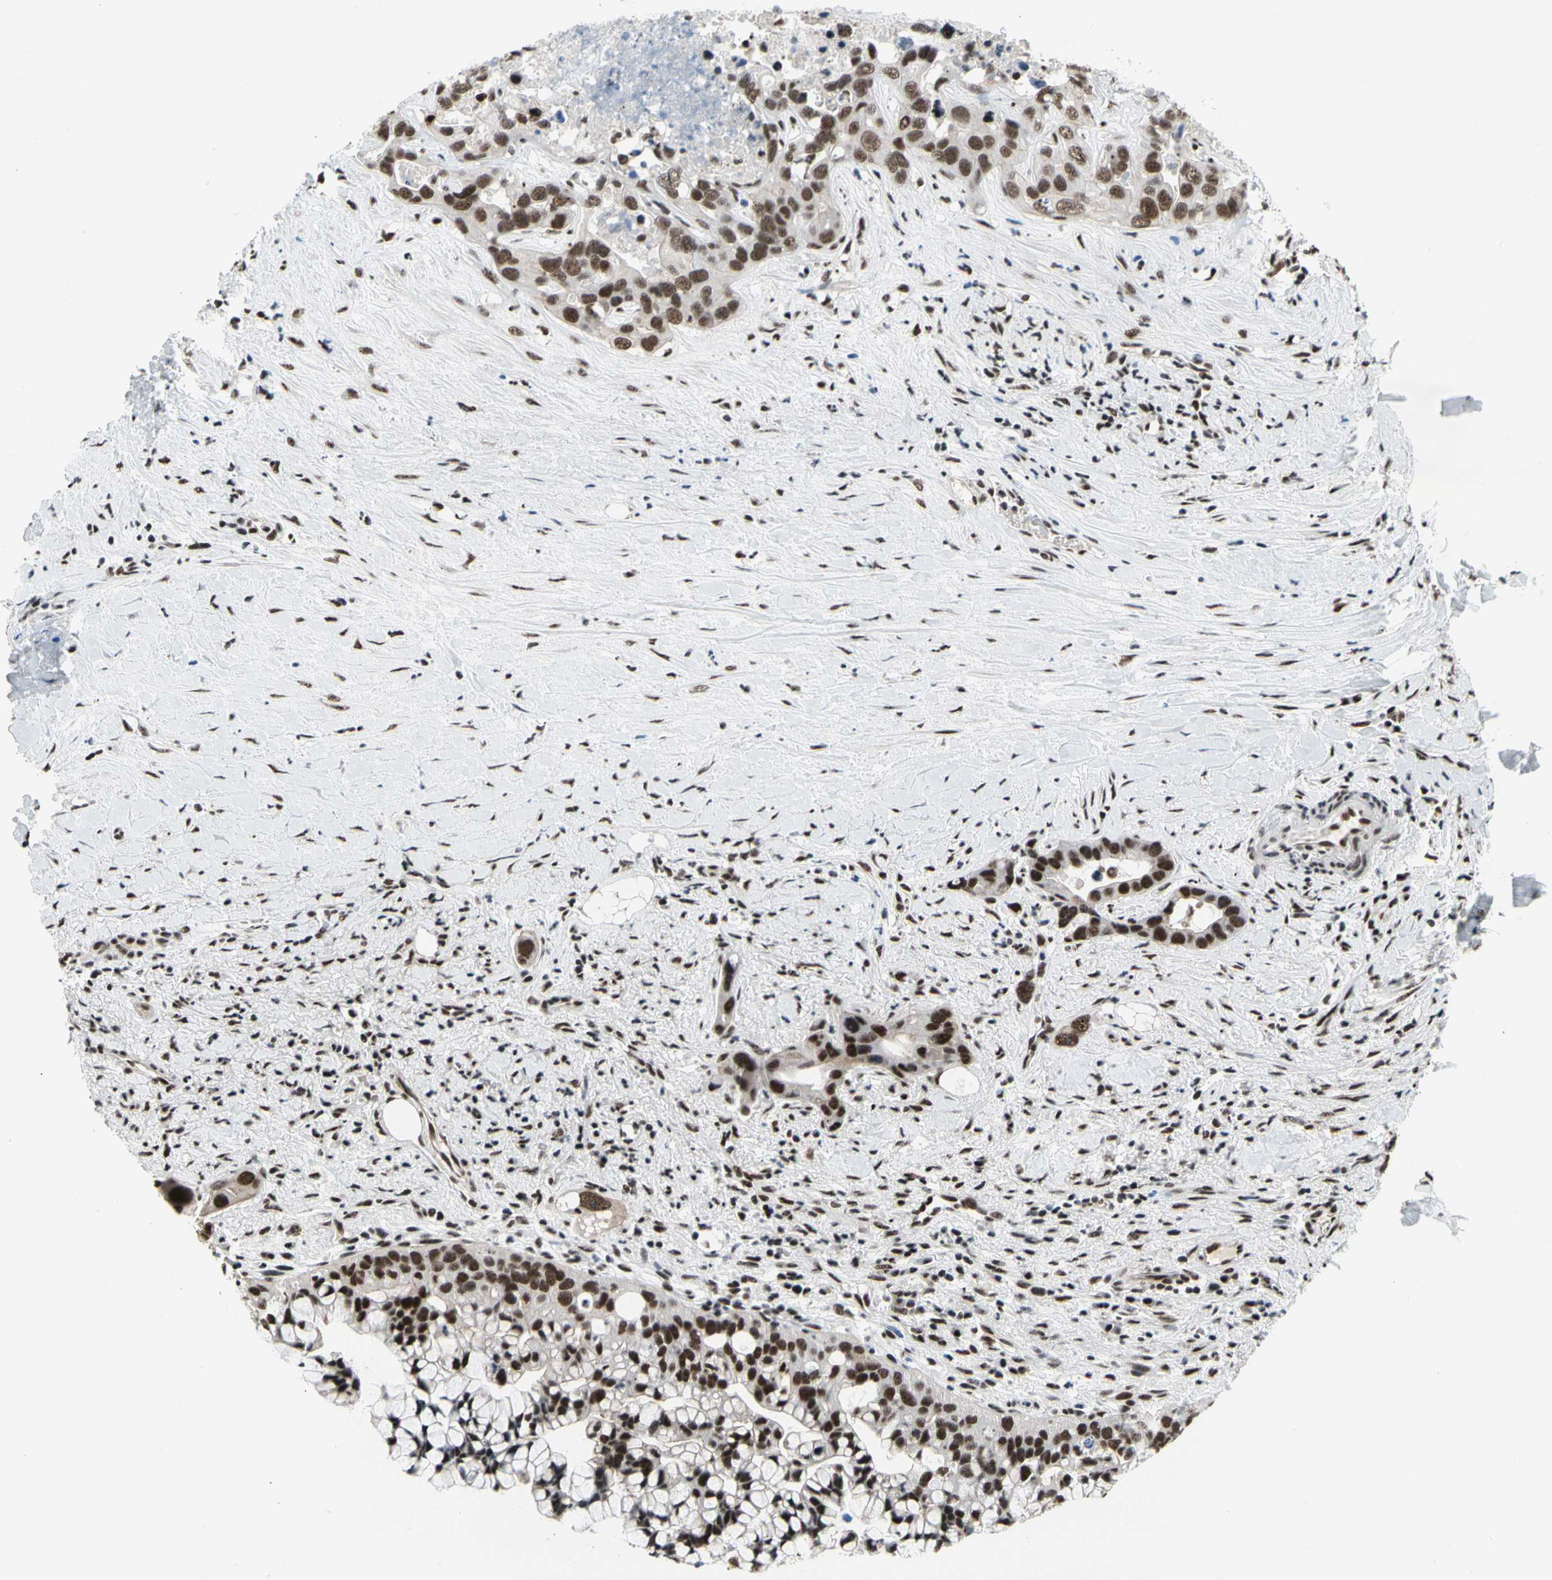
{"staining": {"intensity": "strong", "quantity": ">75%", "location": "nuclear"}, "tissue": "liver cancer", "cell_type": "Tumor cells", "image_type": "cancer", "snomed": [{"axis": "morphology", "description": "Cholangiocarcinoma"}, {"axis": "topography", "description": "Liver"}], "caption": "A high amount of strong nuclear expression is appreciated in approximately >75% of tumor cells in cholangiocarcinoma (liver) tissue.", "gene": "SRSF11", "patient": {"sex": "female", "age": 65}}